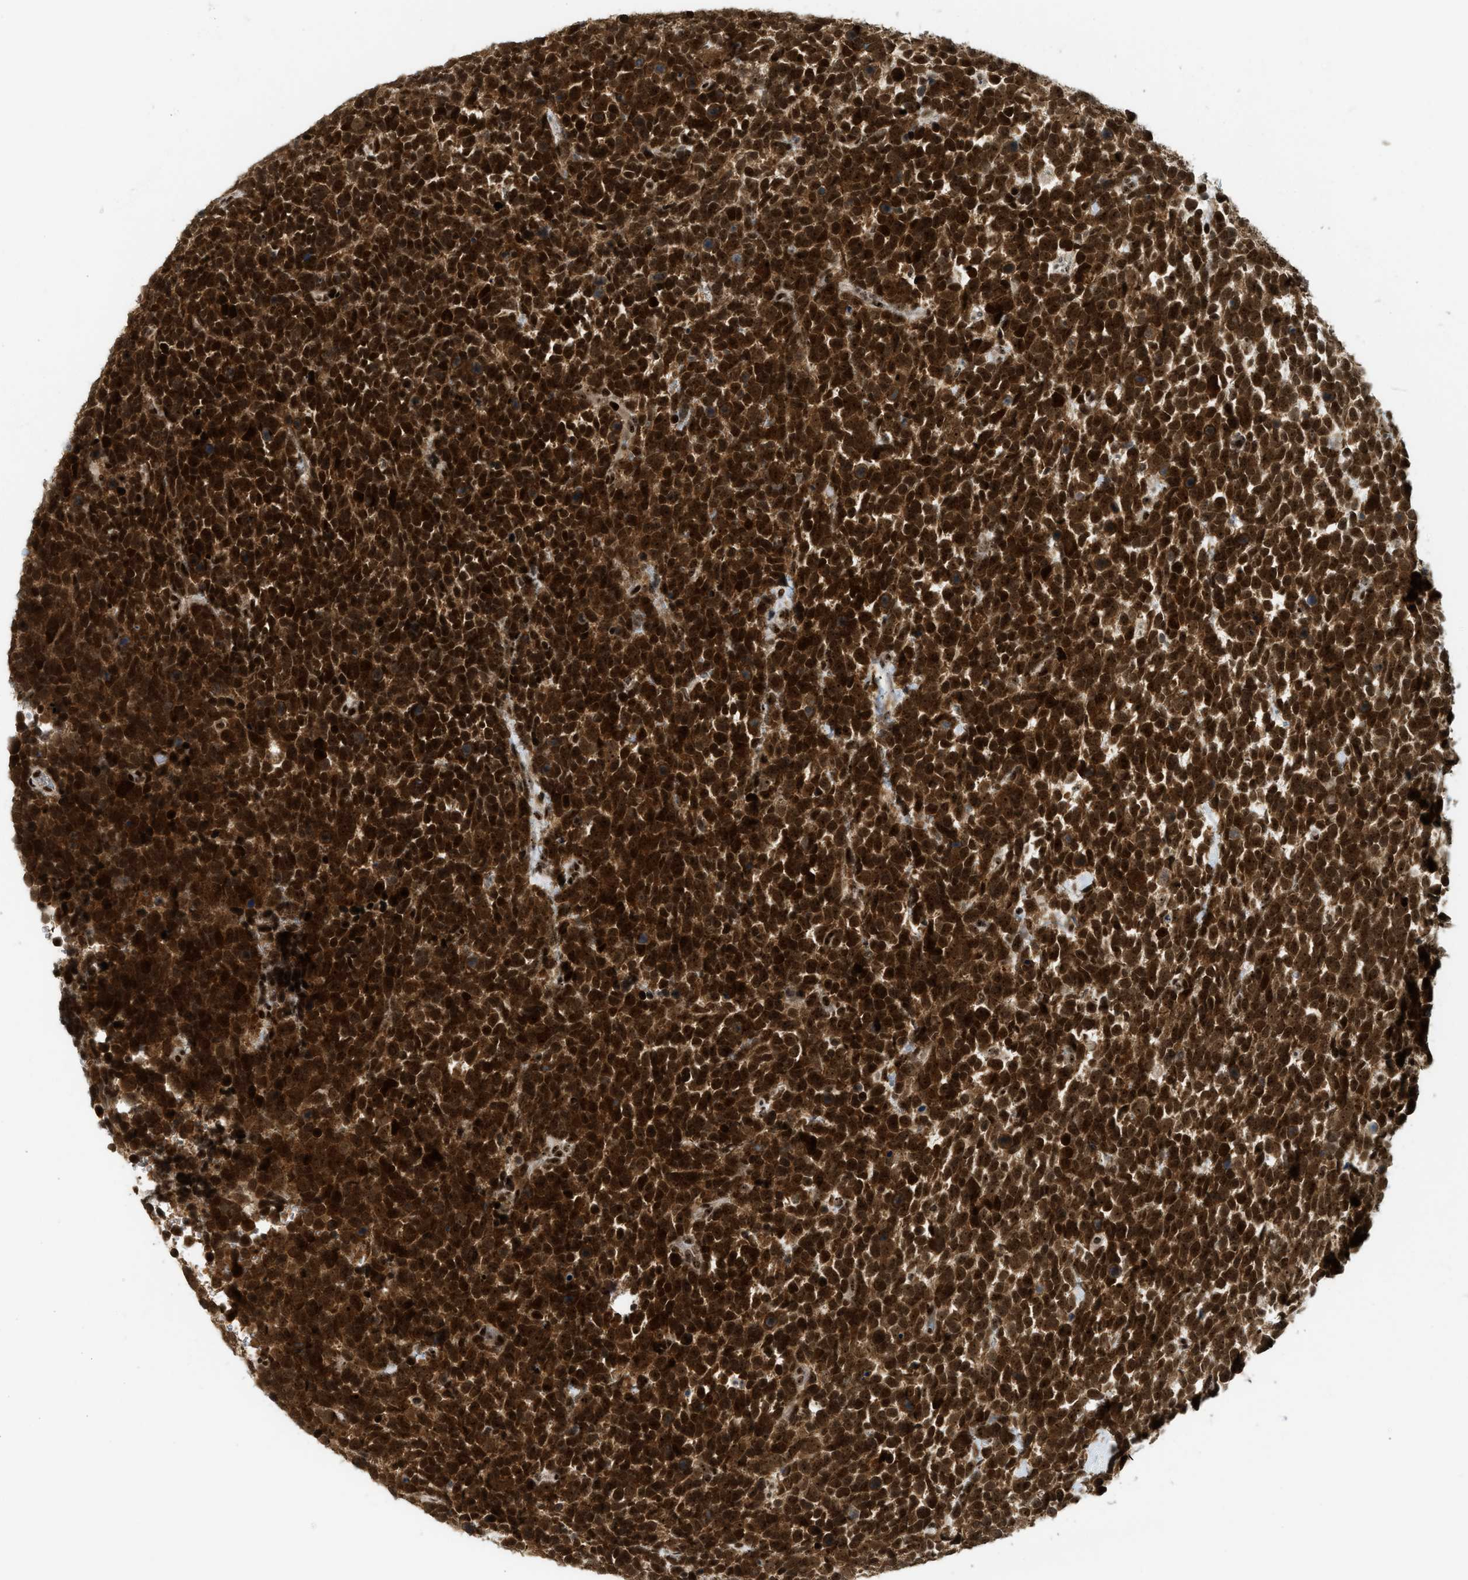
{"staining": {"intensity": "strong", "quantity": ">75%", "location": "cytoplasmic/membranous,nuclear"}, "tissue": "urothelial cancer", "cell_type": "Tumor cells", "image_type": "cancer", "snomed": [{"axis": "morphology", "description": "Urothelial carcinoma, High grade"}, {"axis": "topography", "description": "Urinary bladder"}], "caption": "Protein staining of high-grade urothelial carcinoma tissue demonstrates strong cytoplasmic/membranous and nuclear staining in about >75% of tumor cells.", "gene": "ZNF22", "patient": {"sex": "female", "age": 82}}